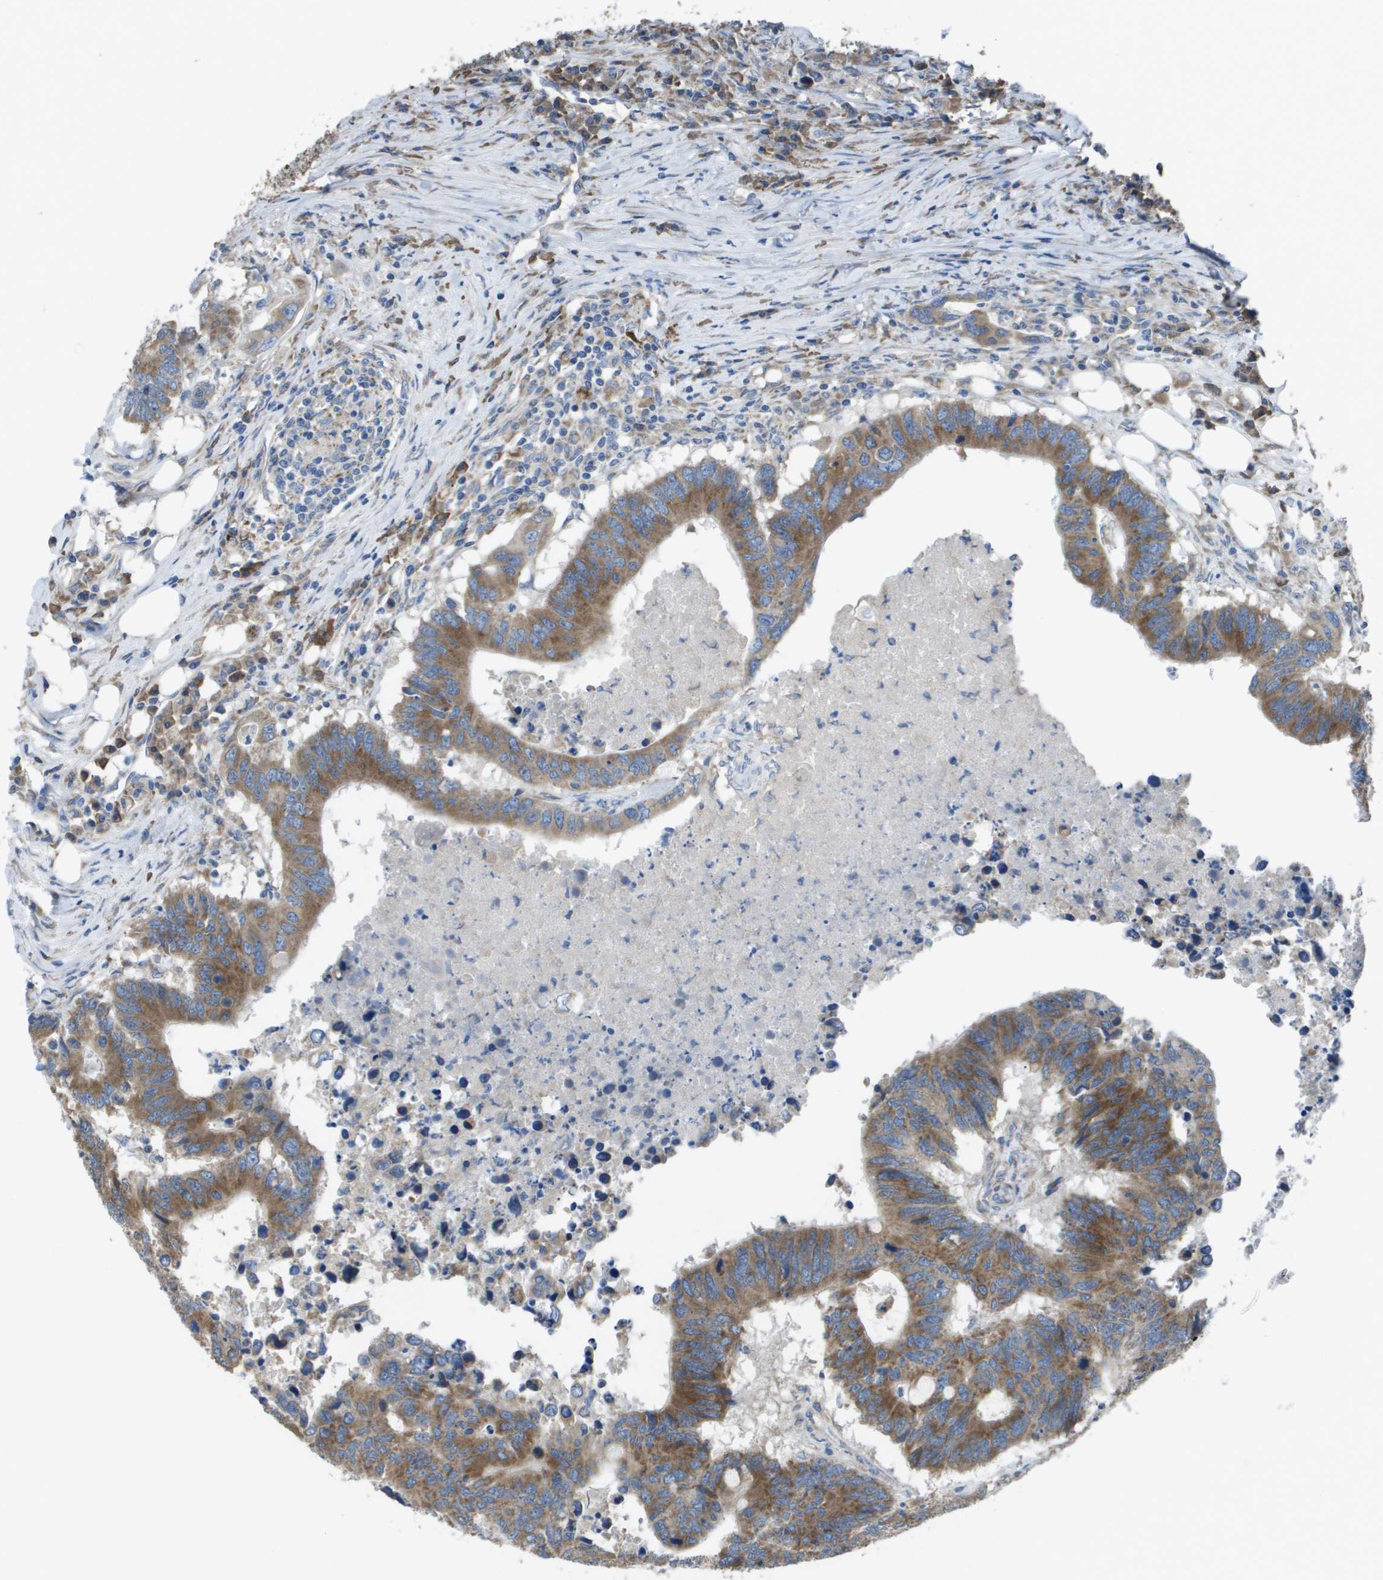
{"staining": {"intensity": "moderate", "quantity": ">75%", "location": "cytoplasmic/membranous"}, "tissue": "colorectal cancer", "cell_type": "Tumor cells", "image_type": "cancer", "snomed": [{"axis": "morphology", "description": "Adenocarcinoma, NOS"}, {"axis": "topography", "description": "Colon"}], "caption": "Colorectal cancer (adenocarcinoma) stained with a protein marker reveals moderate staining in tumor cells.", "gene": "CLCN2", "patient": {"sex": "male", "age": 71}}